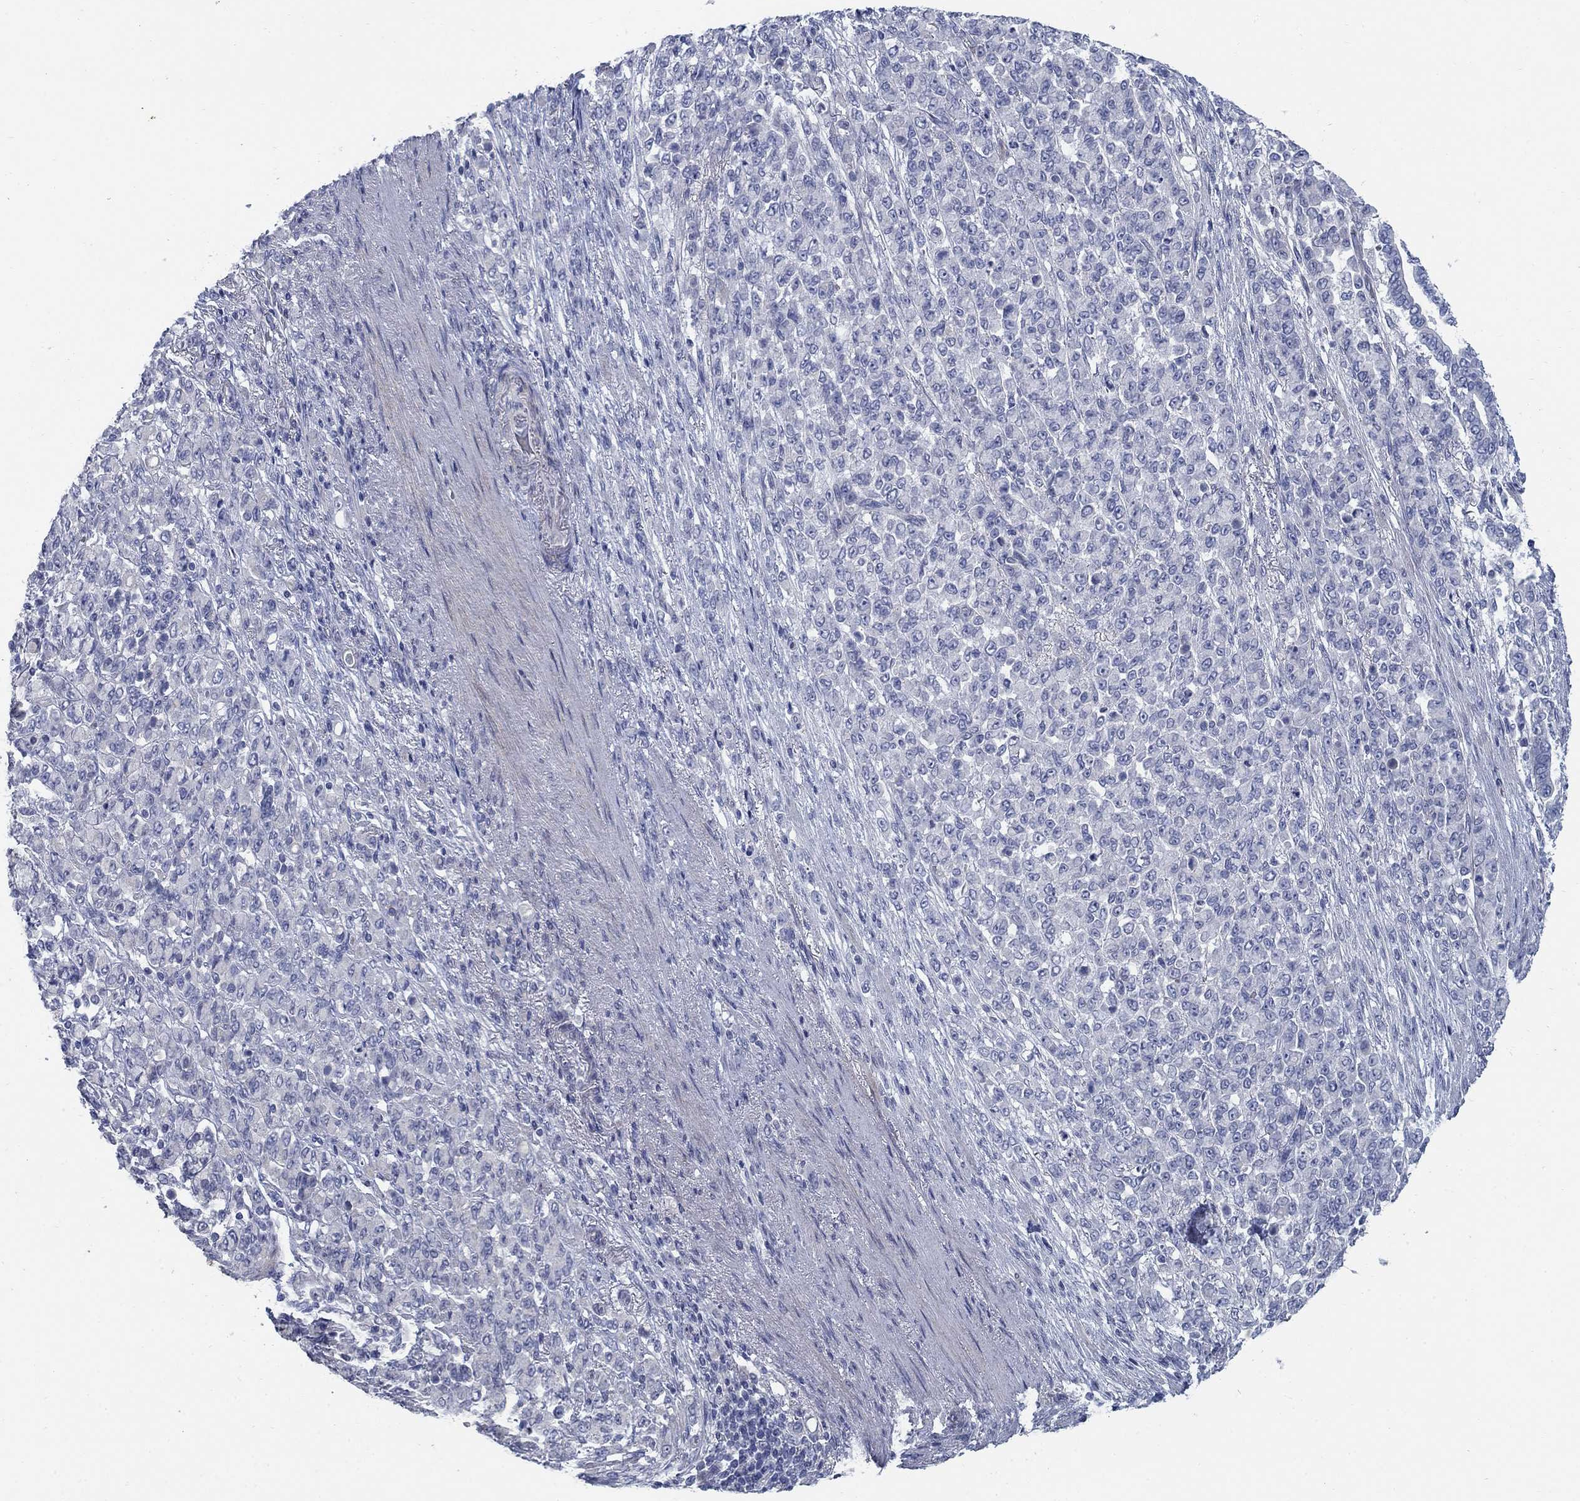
{"staining": {"intensity": "negative", "quantity": "none", "location": "none"}, "tissue": "stomach cancer", "cell_type": "Tumor cells", "image_type": "cancer", "snomed": [{"axis": "morphology", "description": "Normal tissue, NOS"}, {"axis": "morphology", "description": "Adenocarcinoma, NOS"}, {"axis": "topography", "description": "Stomach"}], "caption": "IHC image of human stomach cancer stained for a protein (brown), which reveals no positivity in tumor cells.", "gene": "DNER", "patient": {"sex": "female", "age": 79}}